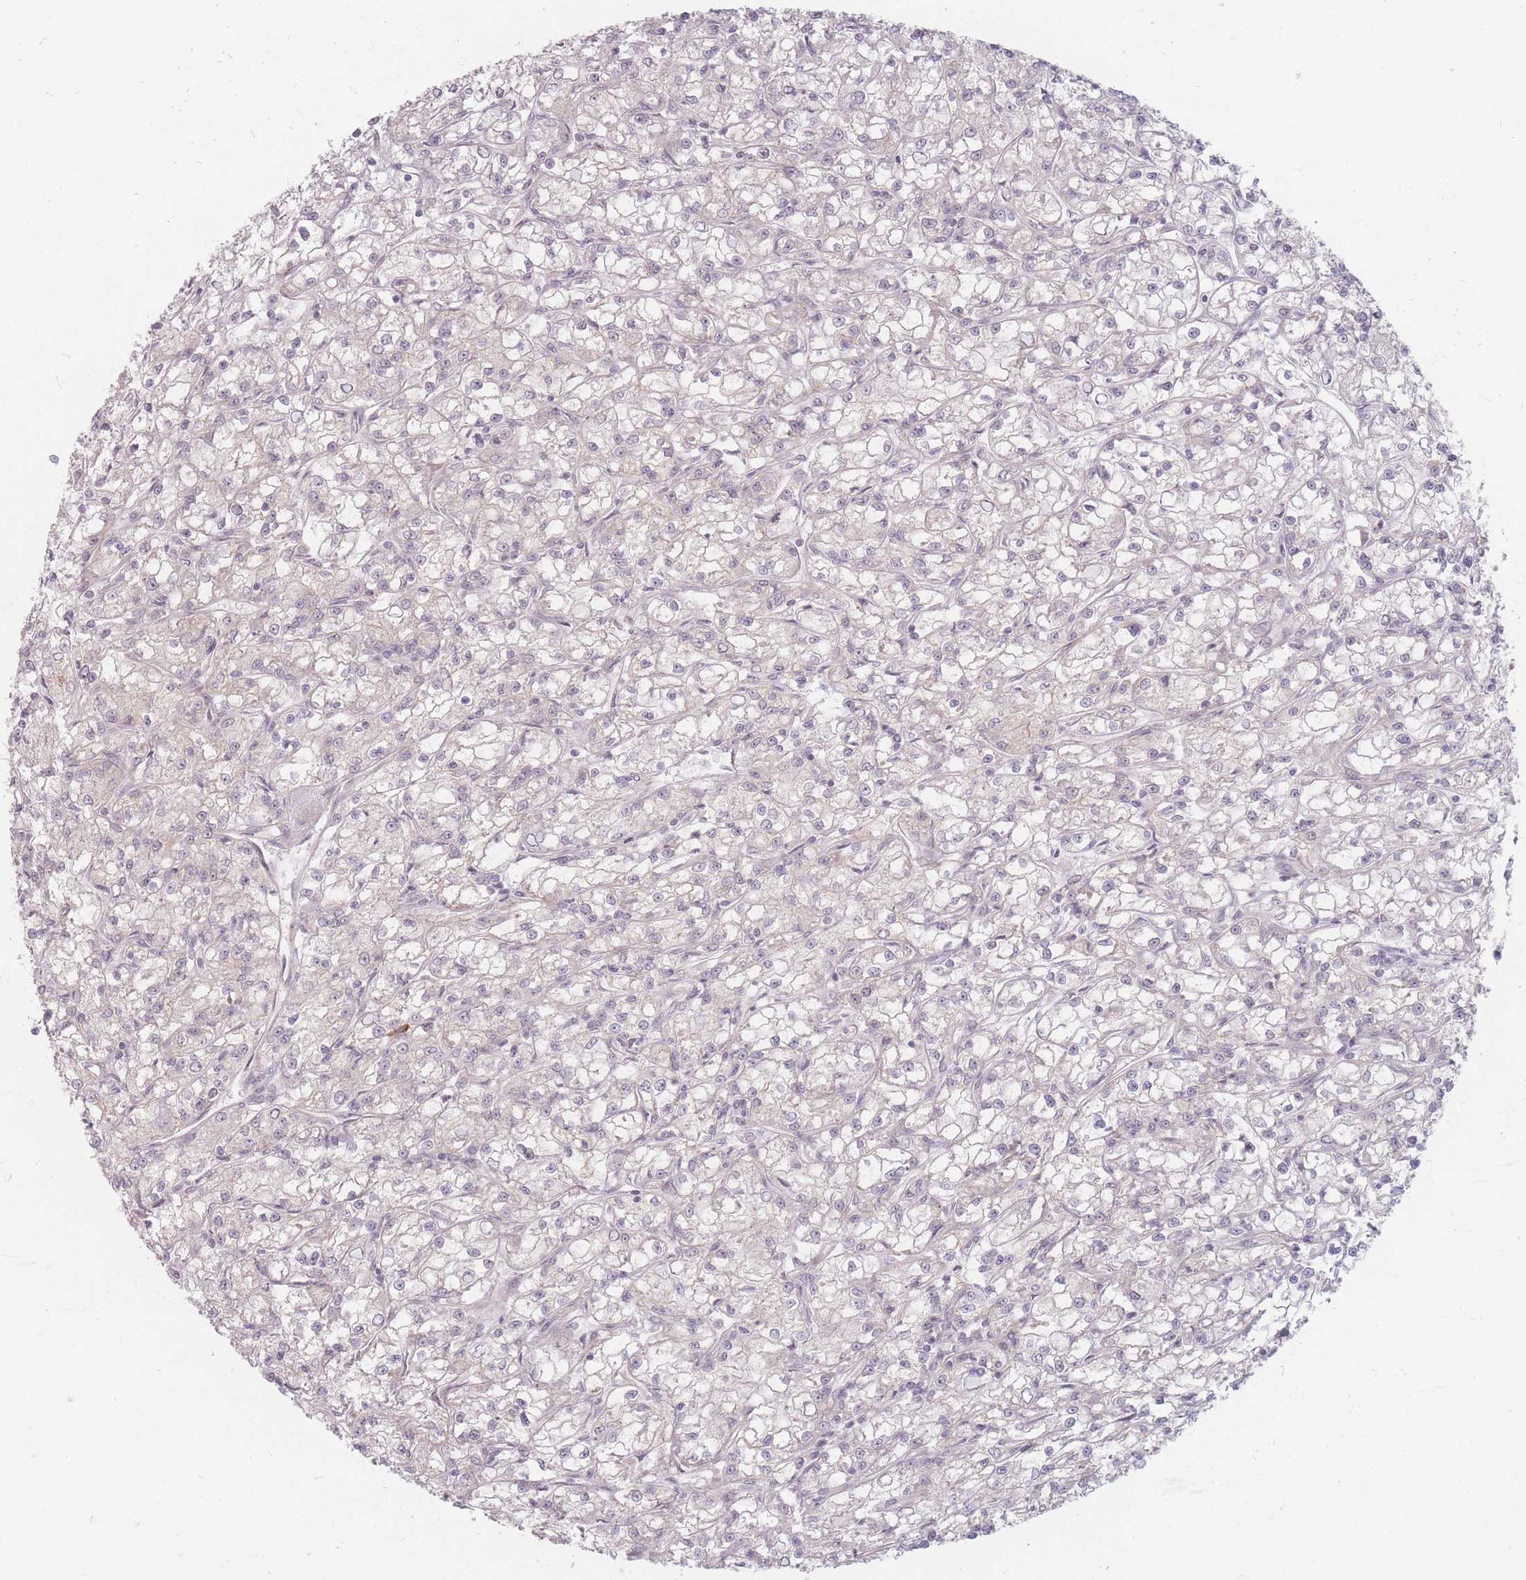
{"staining": {"intensity": "negative", "quantity": "none", "location": "none"}, "tissue": "renal cancer", "cell_type": "Tumor cells", "image_type": "cancer", "snomed": [{"axis": "morphology", "description": "Adenocarcinoma, NOS"}, {"axis": "topography", "description": "Kidney"}], "caption": "Immunohistochemistry of human renal adenocarcinoma exhibits no staining in tumor cells. Brightfield microscopy of IHC stained with DAB (brown) and hematoxylin (blue), captured at high magnification.", "gene": "GABRA6", "patient": {"sex": "female", "age": 59}}